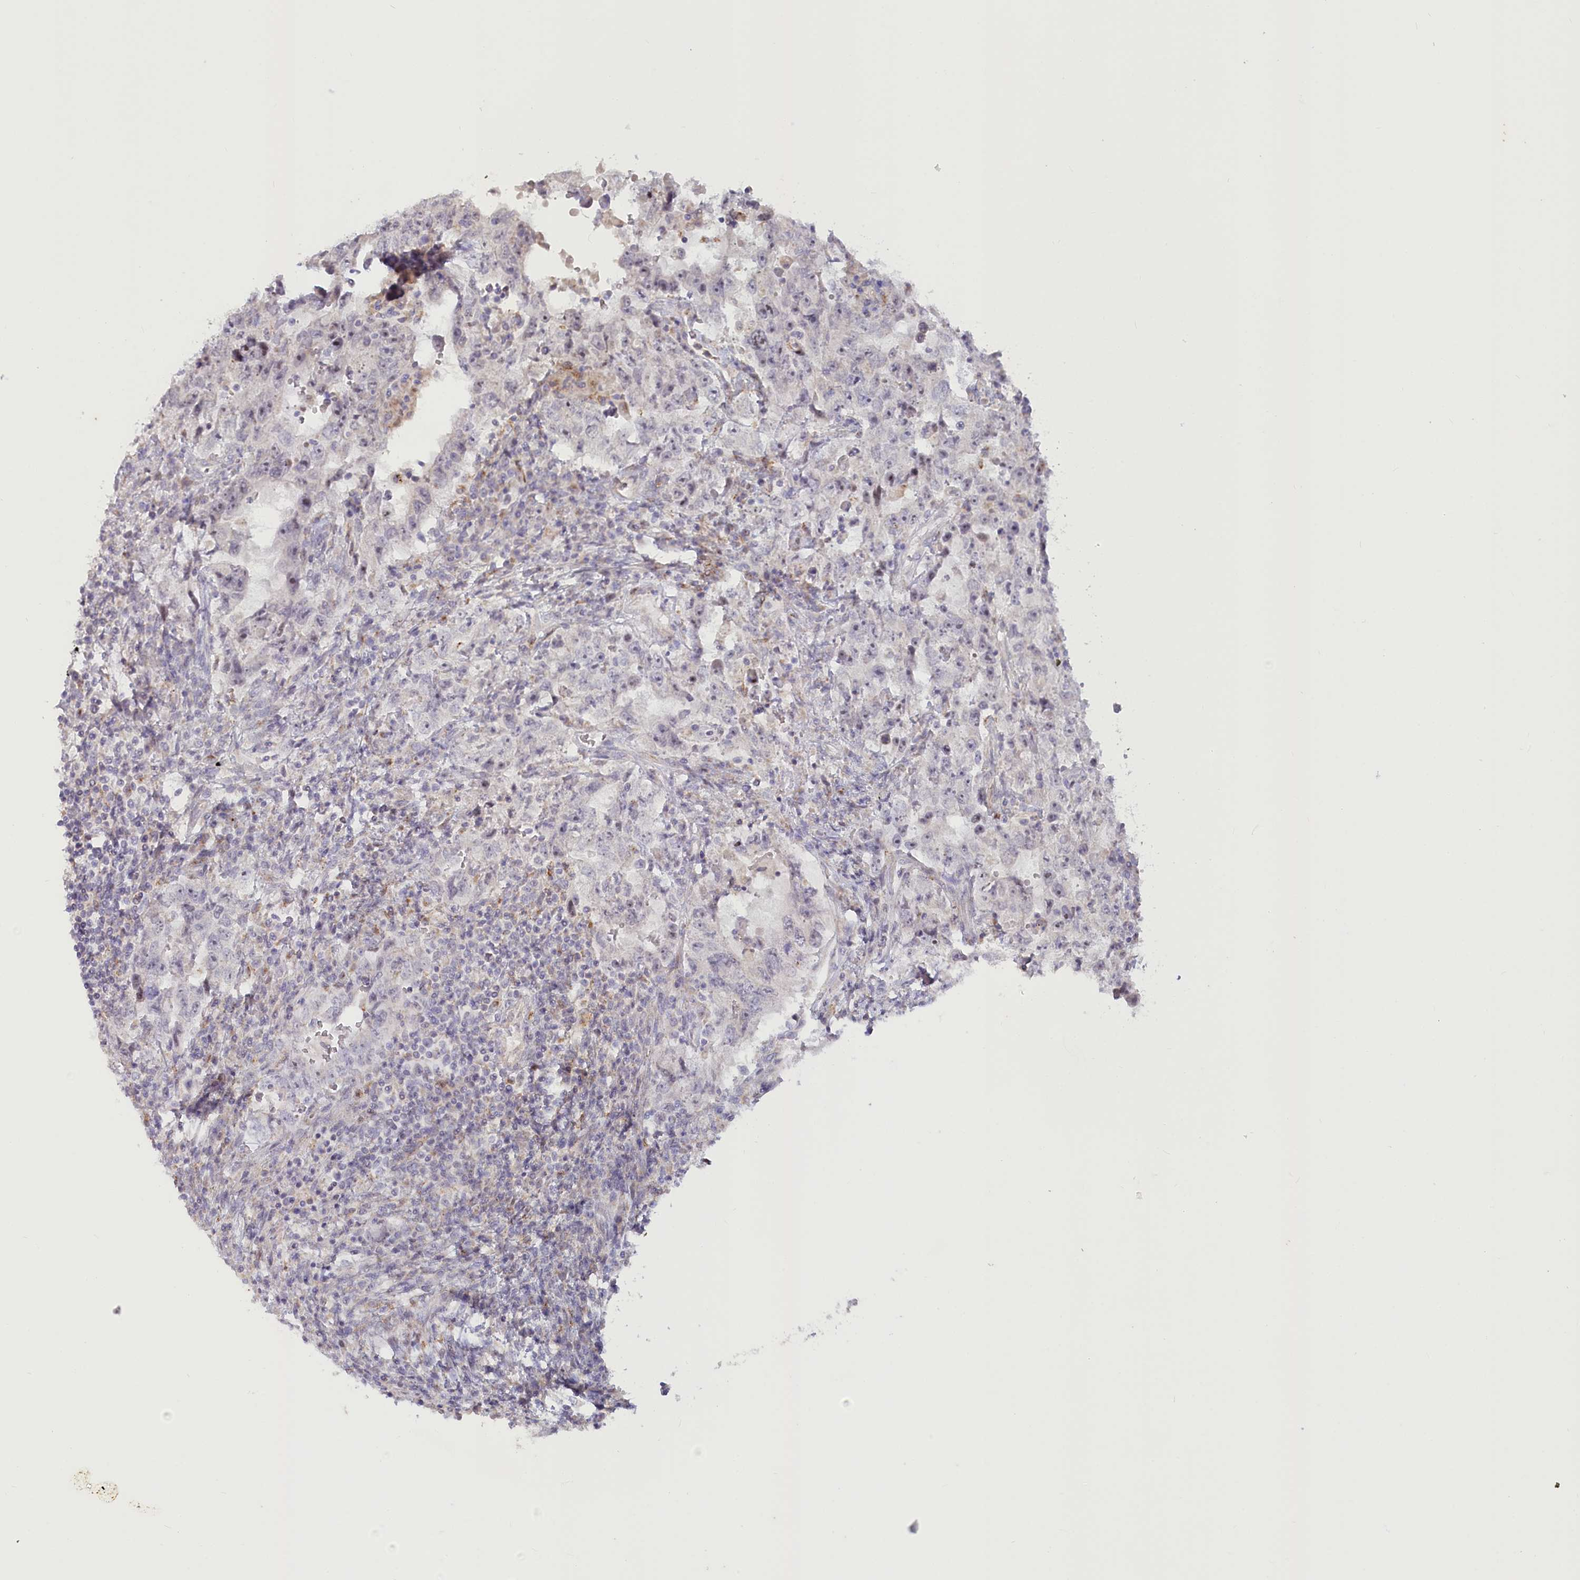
{"staining": {"intensity": "negative", "quantity": "none", "location": "none"}, "tissue": "testis cancer", "cell_type": "Tumor cells", "image_type": "cancer", "snomed": [{"axis": "morphology", "description": "Carcinoma, Embryonal, NOS"}, {"axis": "topography", "description": "Testis"}], "caption": "An image of testis embryonal carcinoma stained for a protein reveals no brown staining in tumor cells.", "gene": "MTG1", "patient": {"sex": "male", "age": 26}}